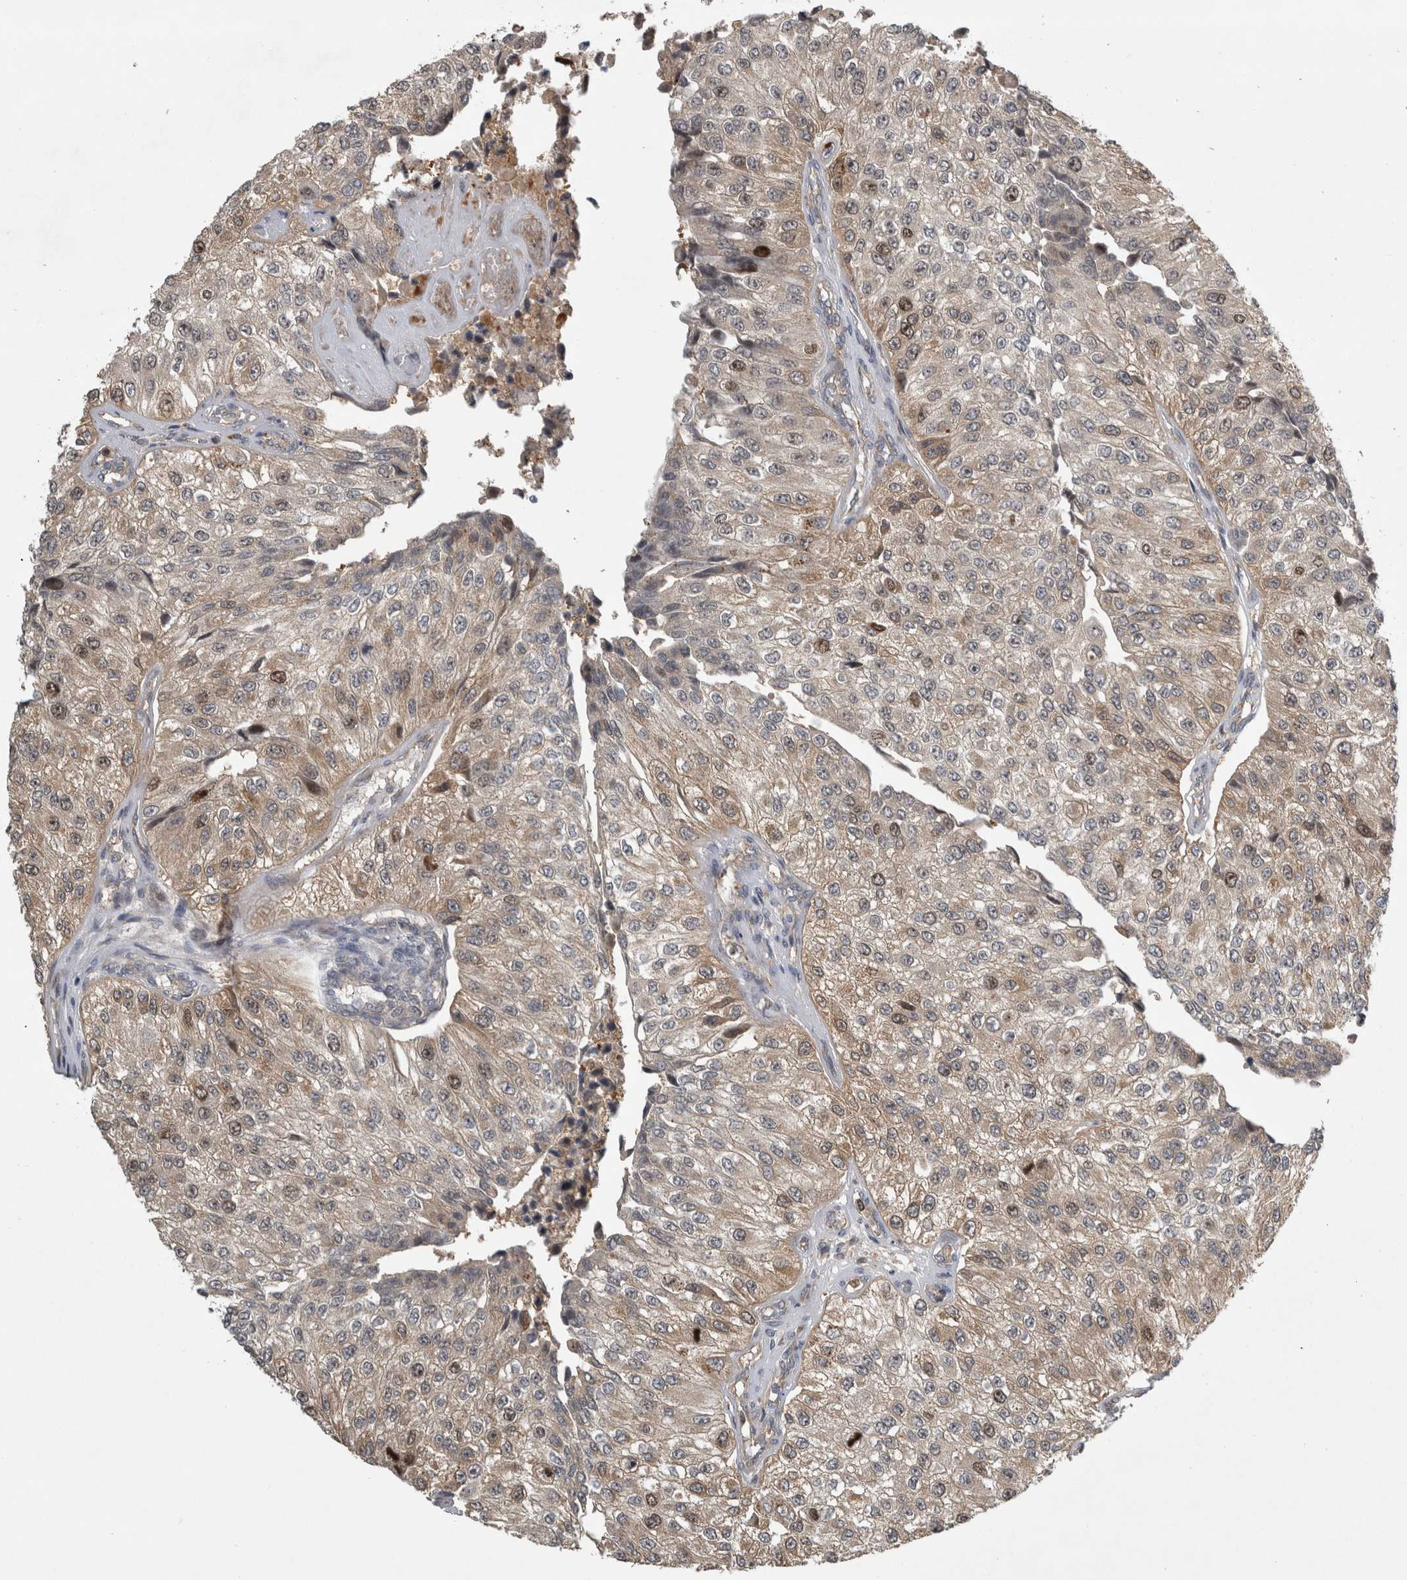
{"staining": {"intensity": "weak", "quantity": "25%-75%", "location": "cytoplasmic/membranous"}, "tissue": "urothelial cancer", "cell_type": "Tumor cells", "image_type": "cancer", "snomed": [{"axis": "morphology", "description": "Urothelial carcinoma, High grade"}, {"axis": "topography", "description": "Kidney"}, {"axis": "topography", "description": "Urinary bladder"}], "caption": "Protein staining of high-grade urothelial carcinoma tissue demonstrates weak cytoplasmic/membranous staining in about 25%-75% of tumor cells. (DAB IHC with brightfield microscopy, high magnification).", "gene": "TRMT61B", "patient": {"sex": "male", "age": 77}}